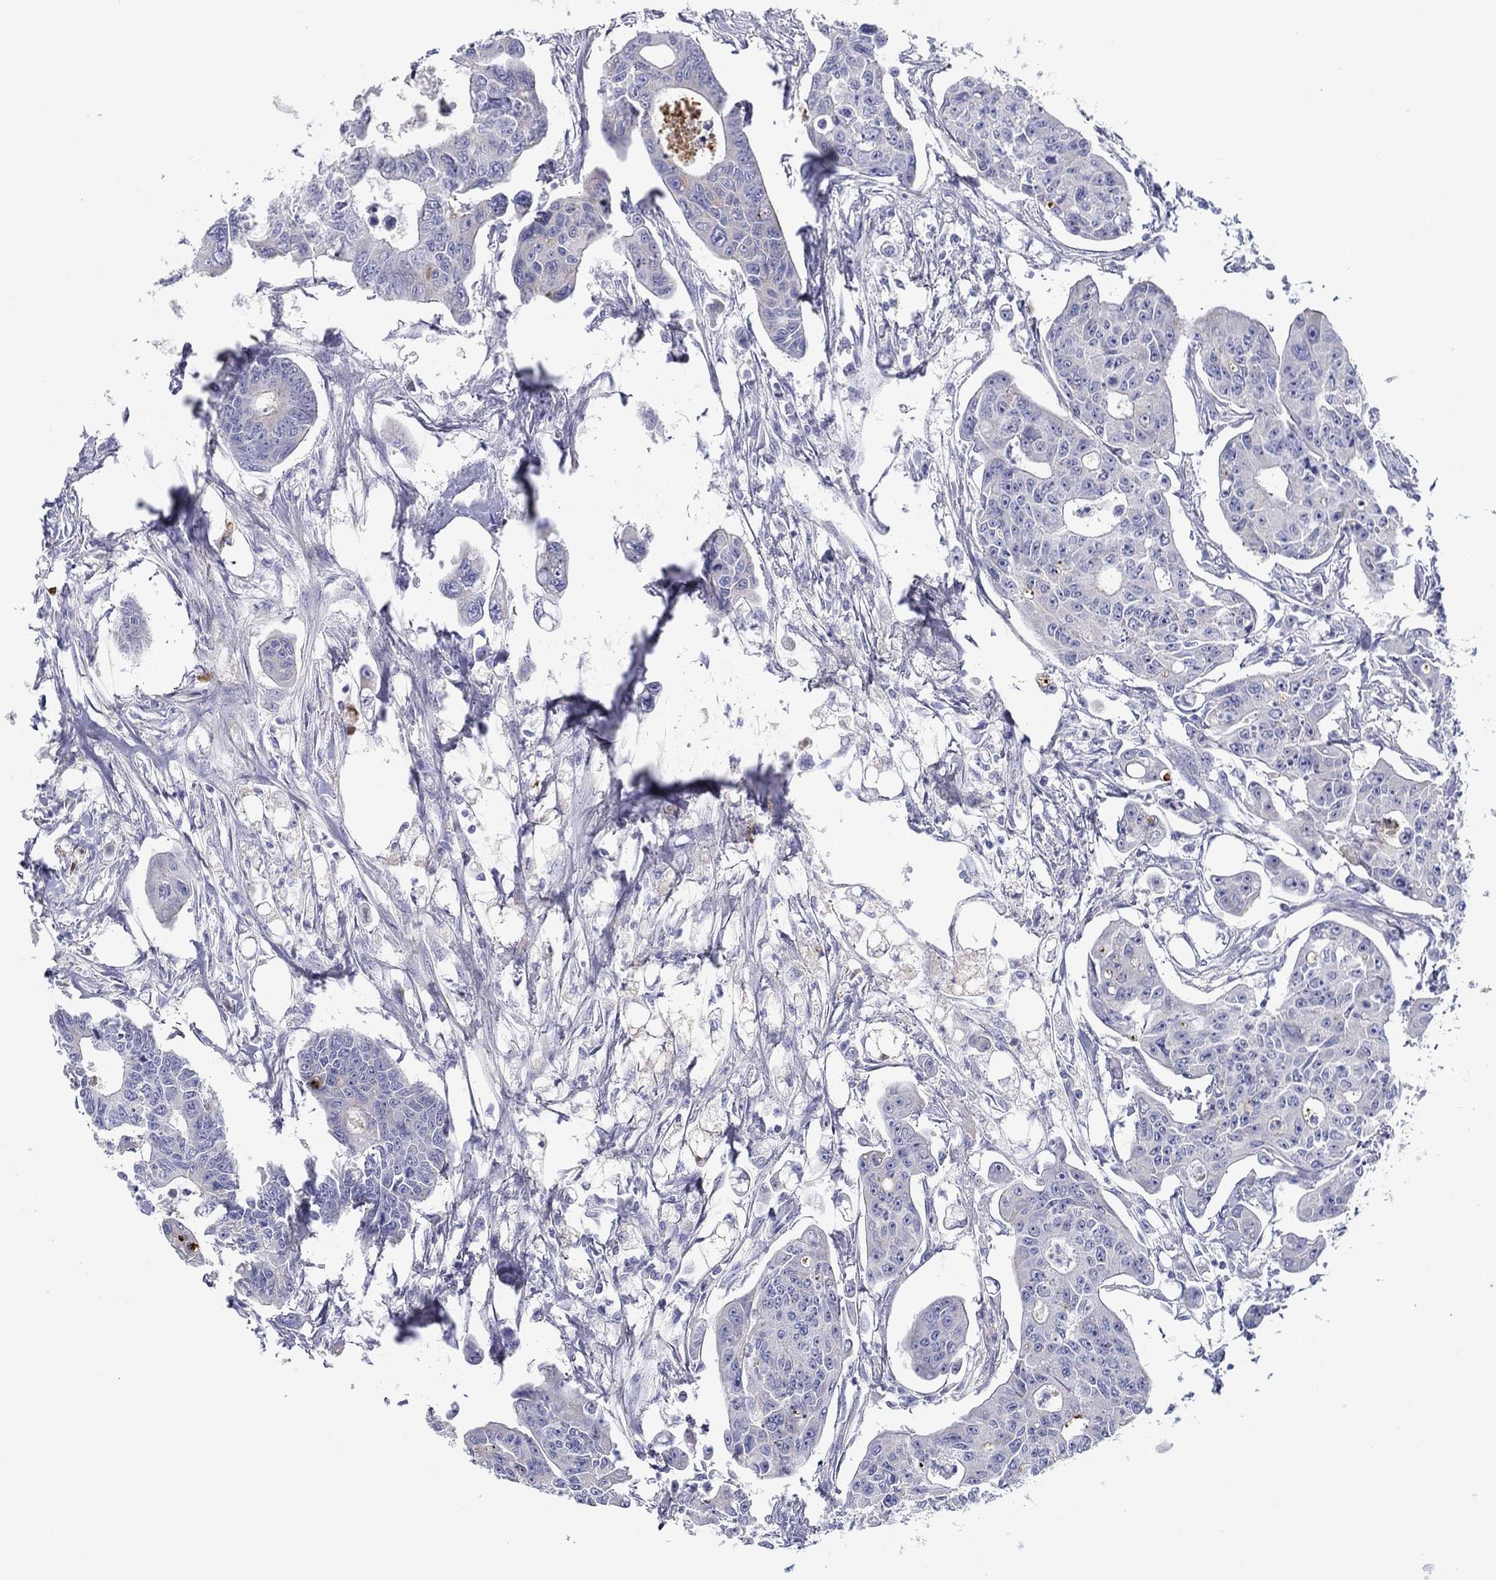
{"staining": {"intensity": "negative", "quantity": "none", "location": "none"}, "tissue": "colorectal cancer", "cell_type": "Tumor cells", "image_type": "cancer", "snomed": [{"axis": "morphology", "description": "Adenocarcinoma, NOS"}, {"axis": "topography", "description": "Colon"}], "caption": "Colorectal cancer was stained to show a protein in brown. There is no significant staining in tumor cells.", "gene": "HAPLN4", "patient": {"sex": "male", "age": 70}}